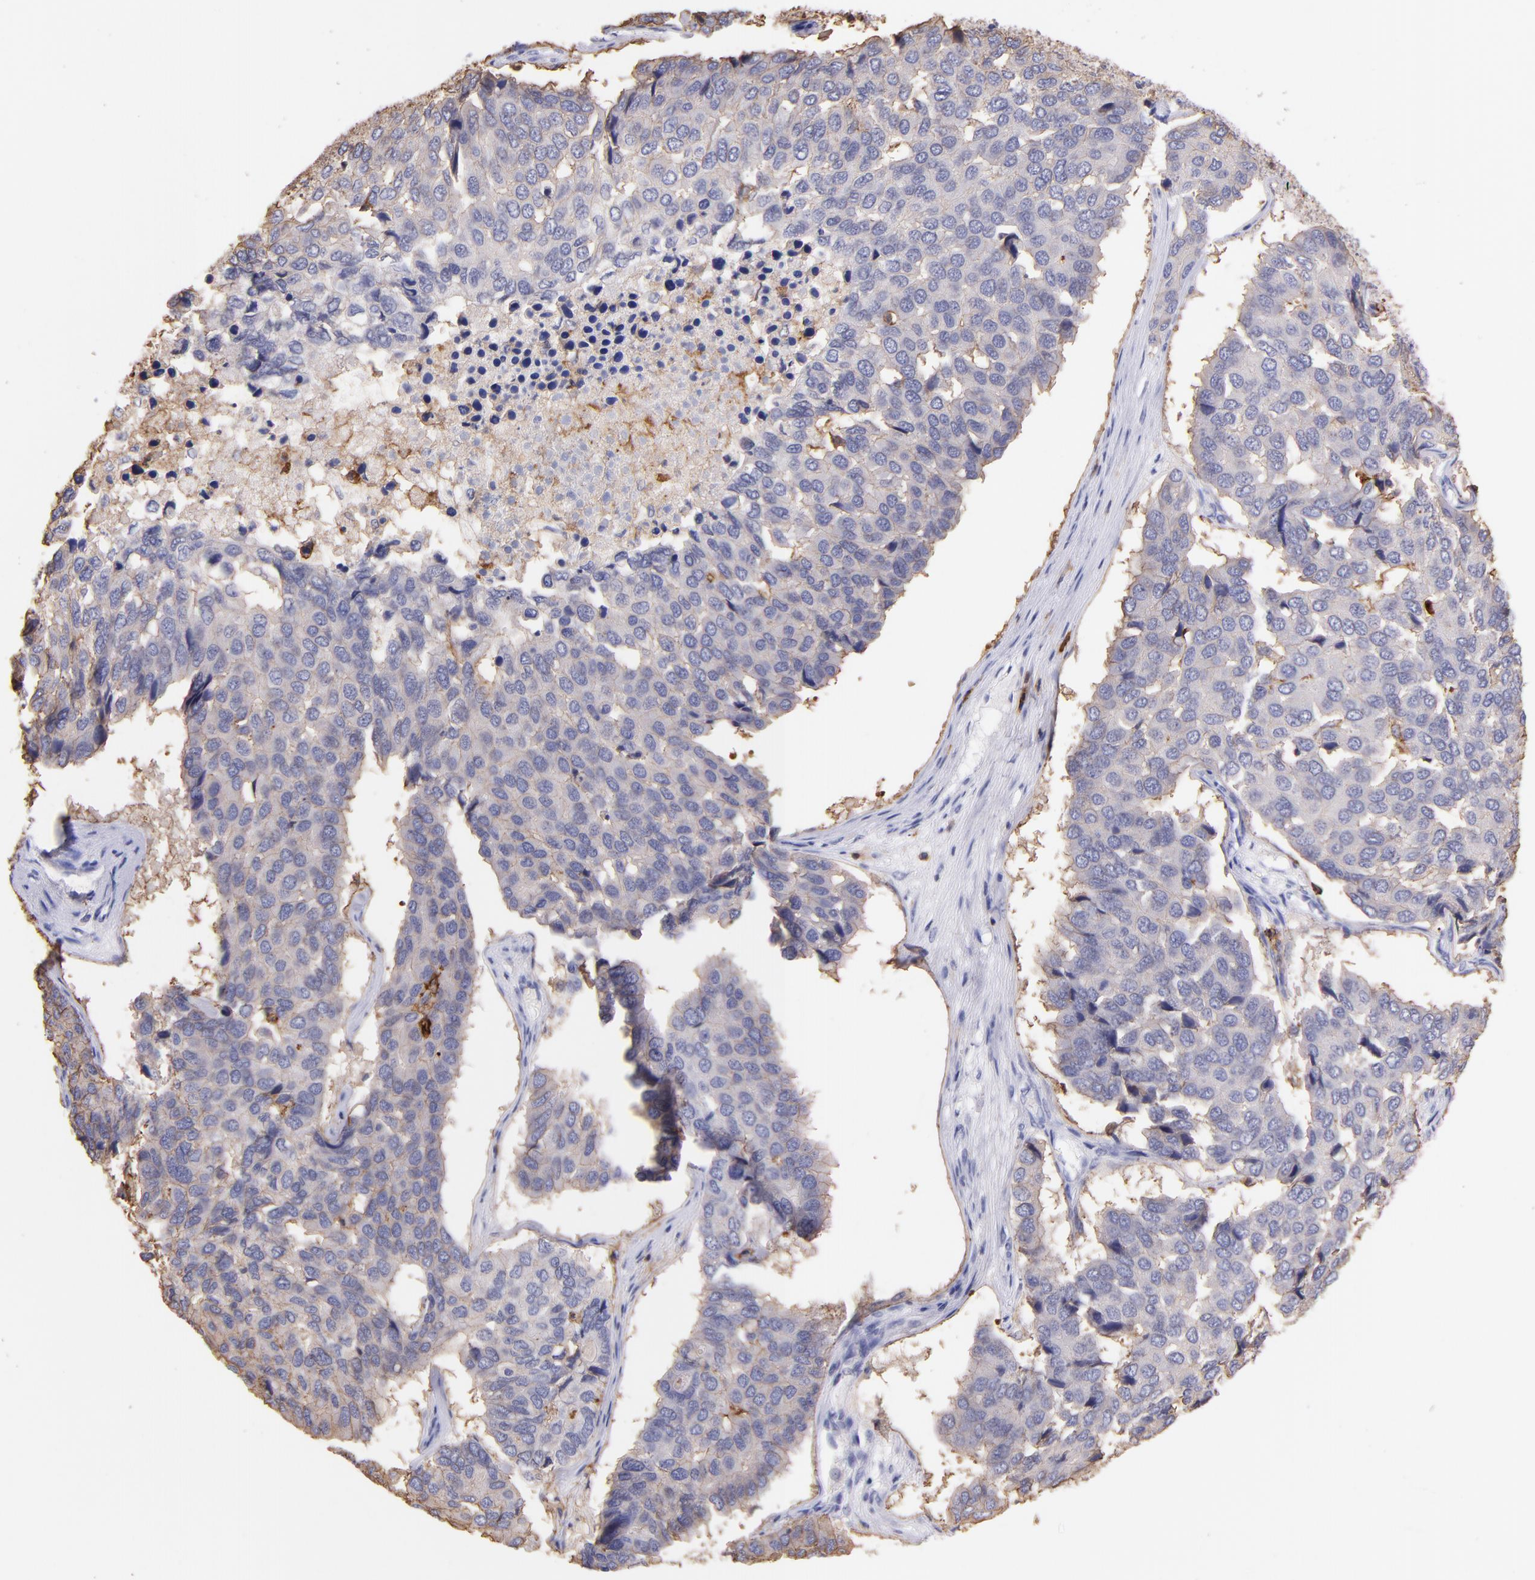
{"staining": {"intensity": "negative", "quantity": "none", "location": "none"}, "tissue": "pancreatic cancer", "cell_type": "Tumor cells", "image_type": "cancer", "snomed": [{"axis": "morphology", "description": "Adenocarcinoma, NOS"}, {"axis": "topography", "description": "Pancreas"}], "caption": "Immunohistochemistry (IHC) photomicrograph of human pancreatic cancer (adenocarcinoma) stained for a protein (brown), which reveals no expression in tumor cells.", "gene": "SPN", "patient": {"sex": "male", "age": 50}}